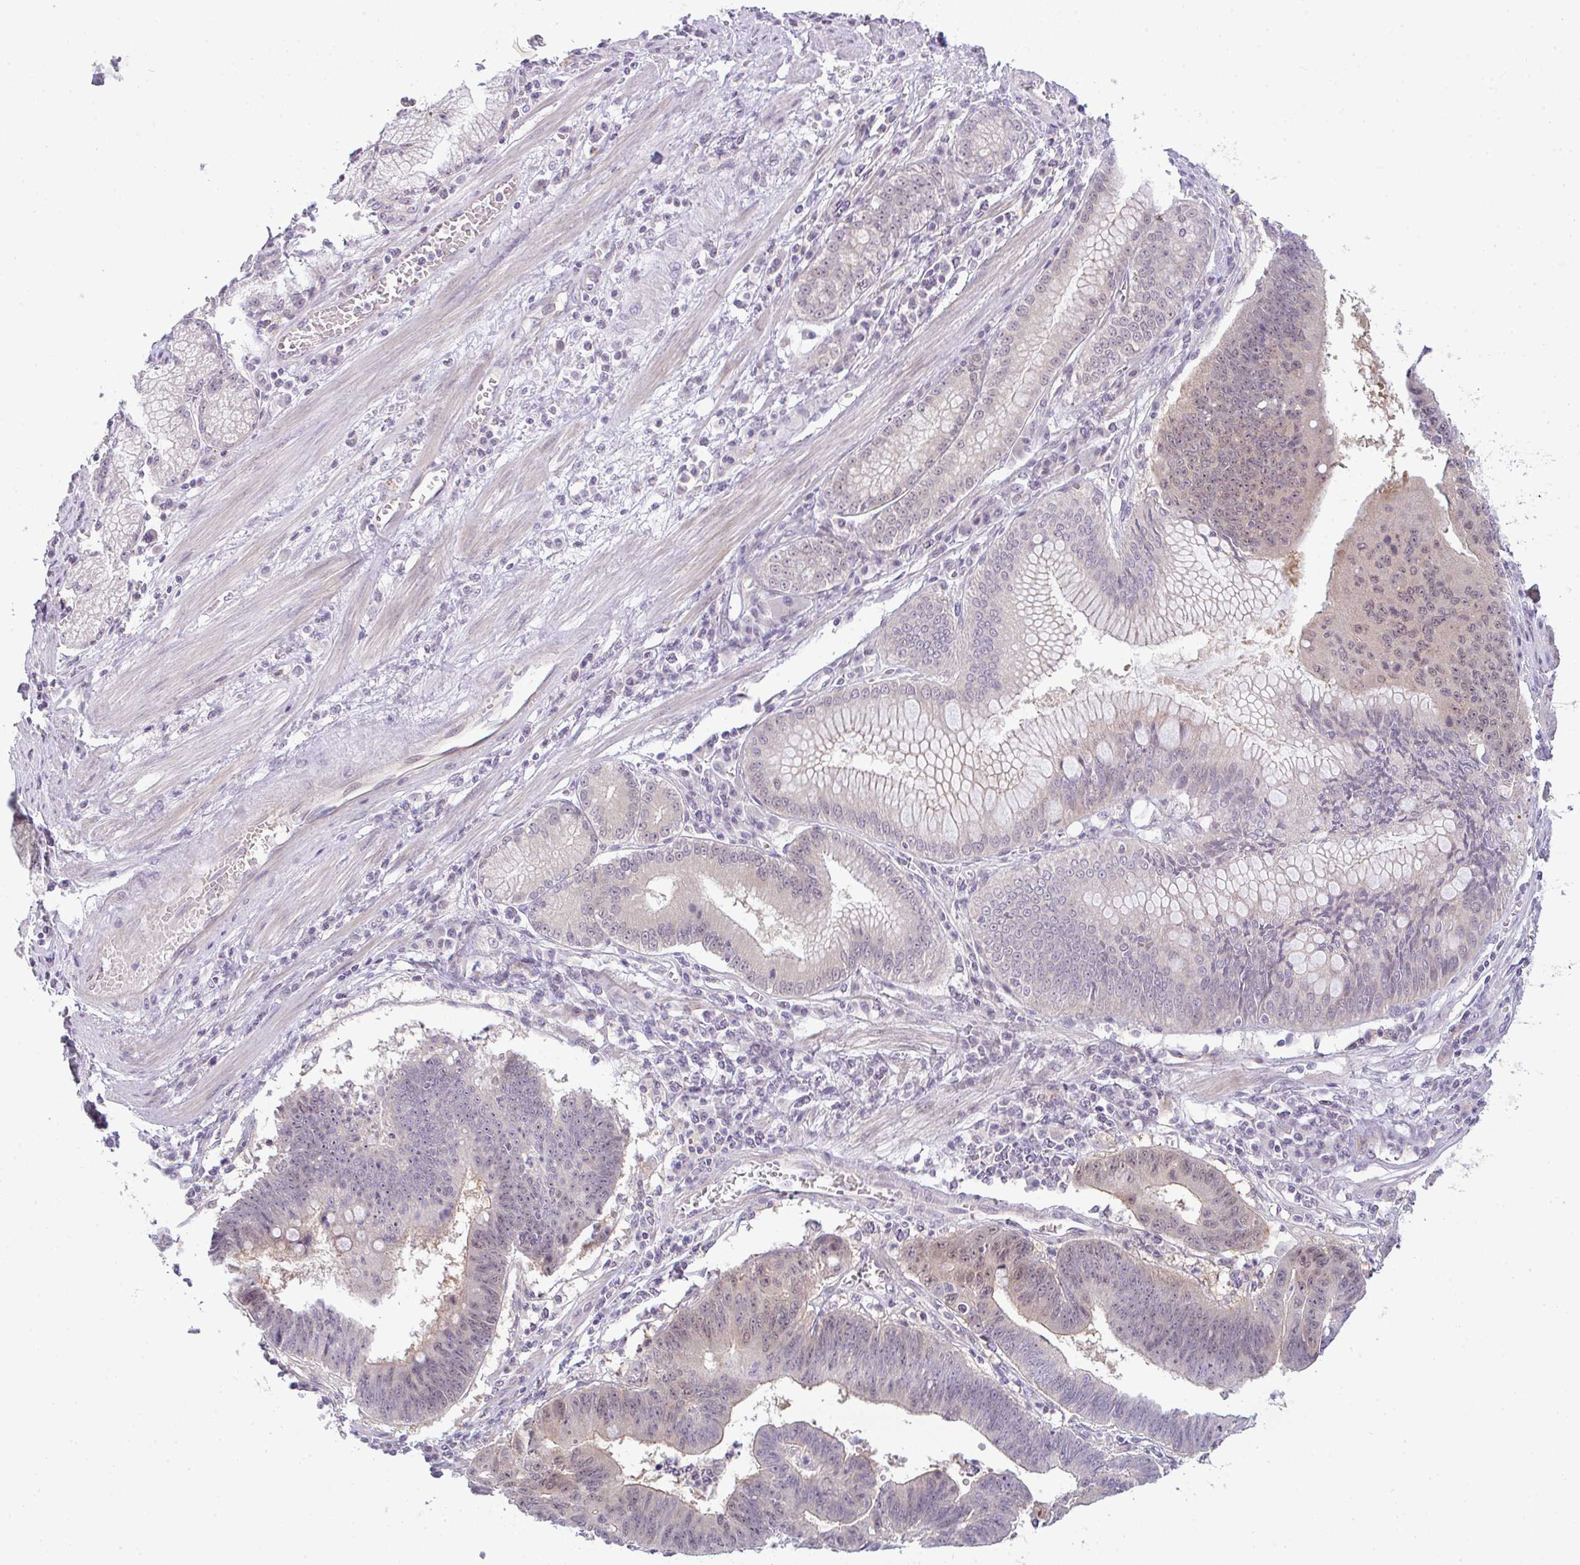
{"staining": {"intensity": "weak", "quantity": "<25%", "location": "nuclear"}, "tissue": "stomach cancer", "cell_type": "Tumor cells", "image_type": "cancer", "snomed": [{"axis": "morphology", "description": "Adenocarcinoma, NOS"}, {"axis": "topography", "description": "Stomach"}], "caption": "Tumor cells show no significant expression in stomach adenocarcinoma. (Stains: DAB (3,3'-diaminobenzidine) immunohistochemistry with hematoxylin counter stain, Microscopy: brightfield microscopy at high magnification).", "gene": "CSE1L", "patient": {"sex": "male", "age": 59}}